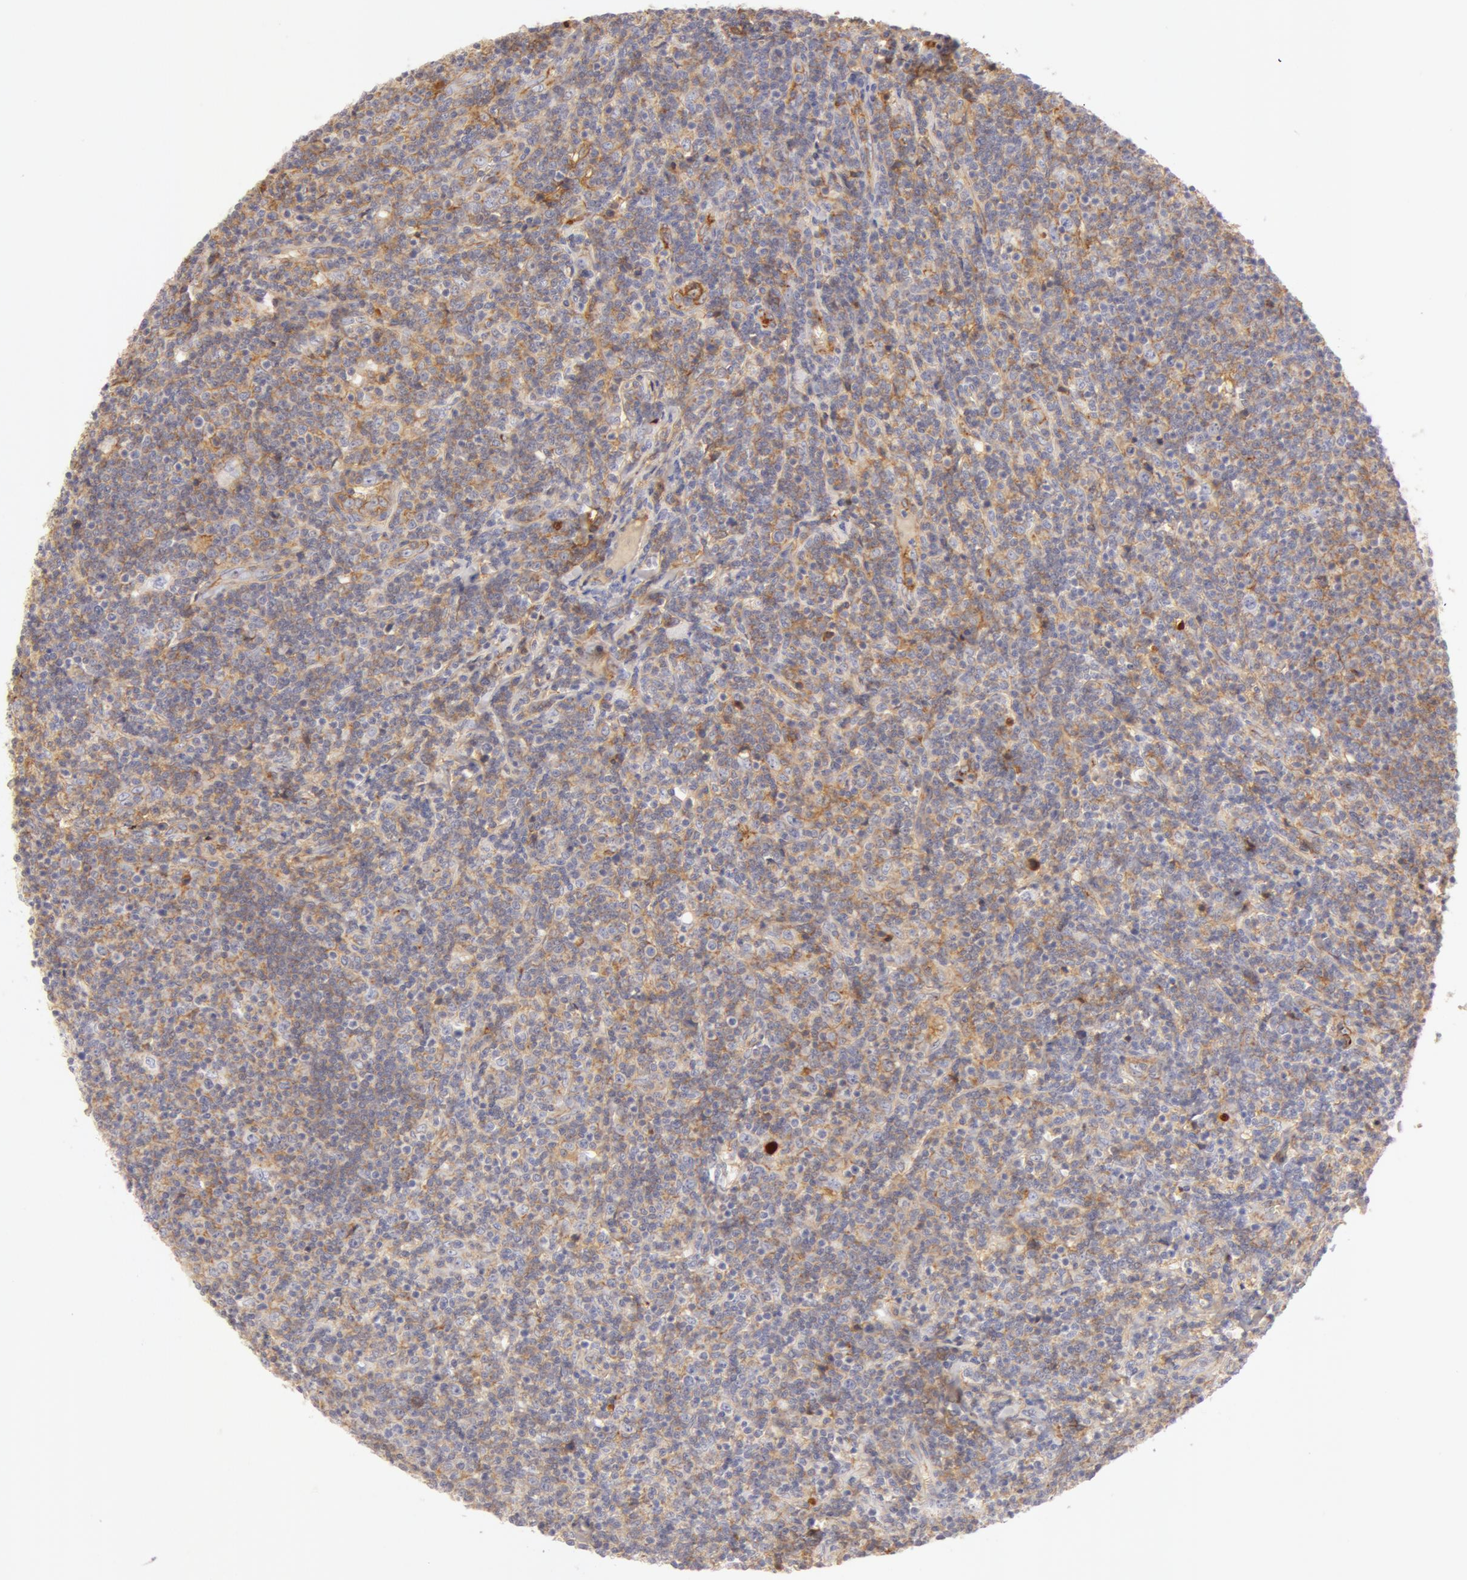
{"staining": {"intensity": "negative", "quantity": "none", "location": "none"}, "tissue": "lymphoma", "cell_type": "Tumor cells", "image_type": "cancer", "snomed": [{"axis": "morphology", "description": "Malignant lymphoma, non-Hodgkin's type, Low grade"}, {"axis": "topography", "description": "Lymph node"}], "caption": "A photomicrograph of lymphoma stained for a protein shows no brown staining in tumor cells. (Immunohistochemistry, brightfield microscopy, high magnification).", "gene": "AHSG", "patient": {"sex": "male", "age": 74}}